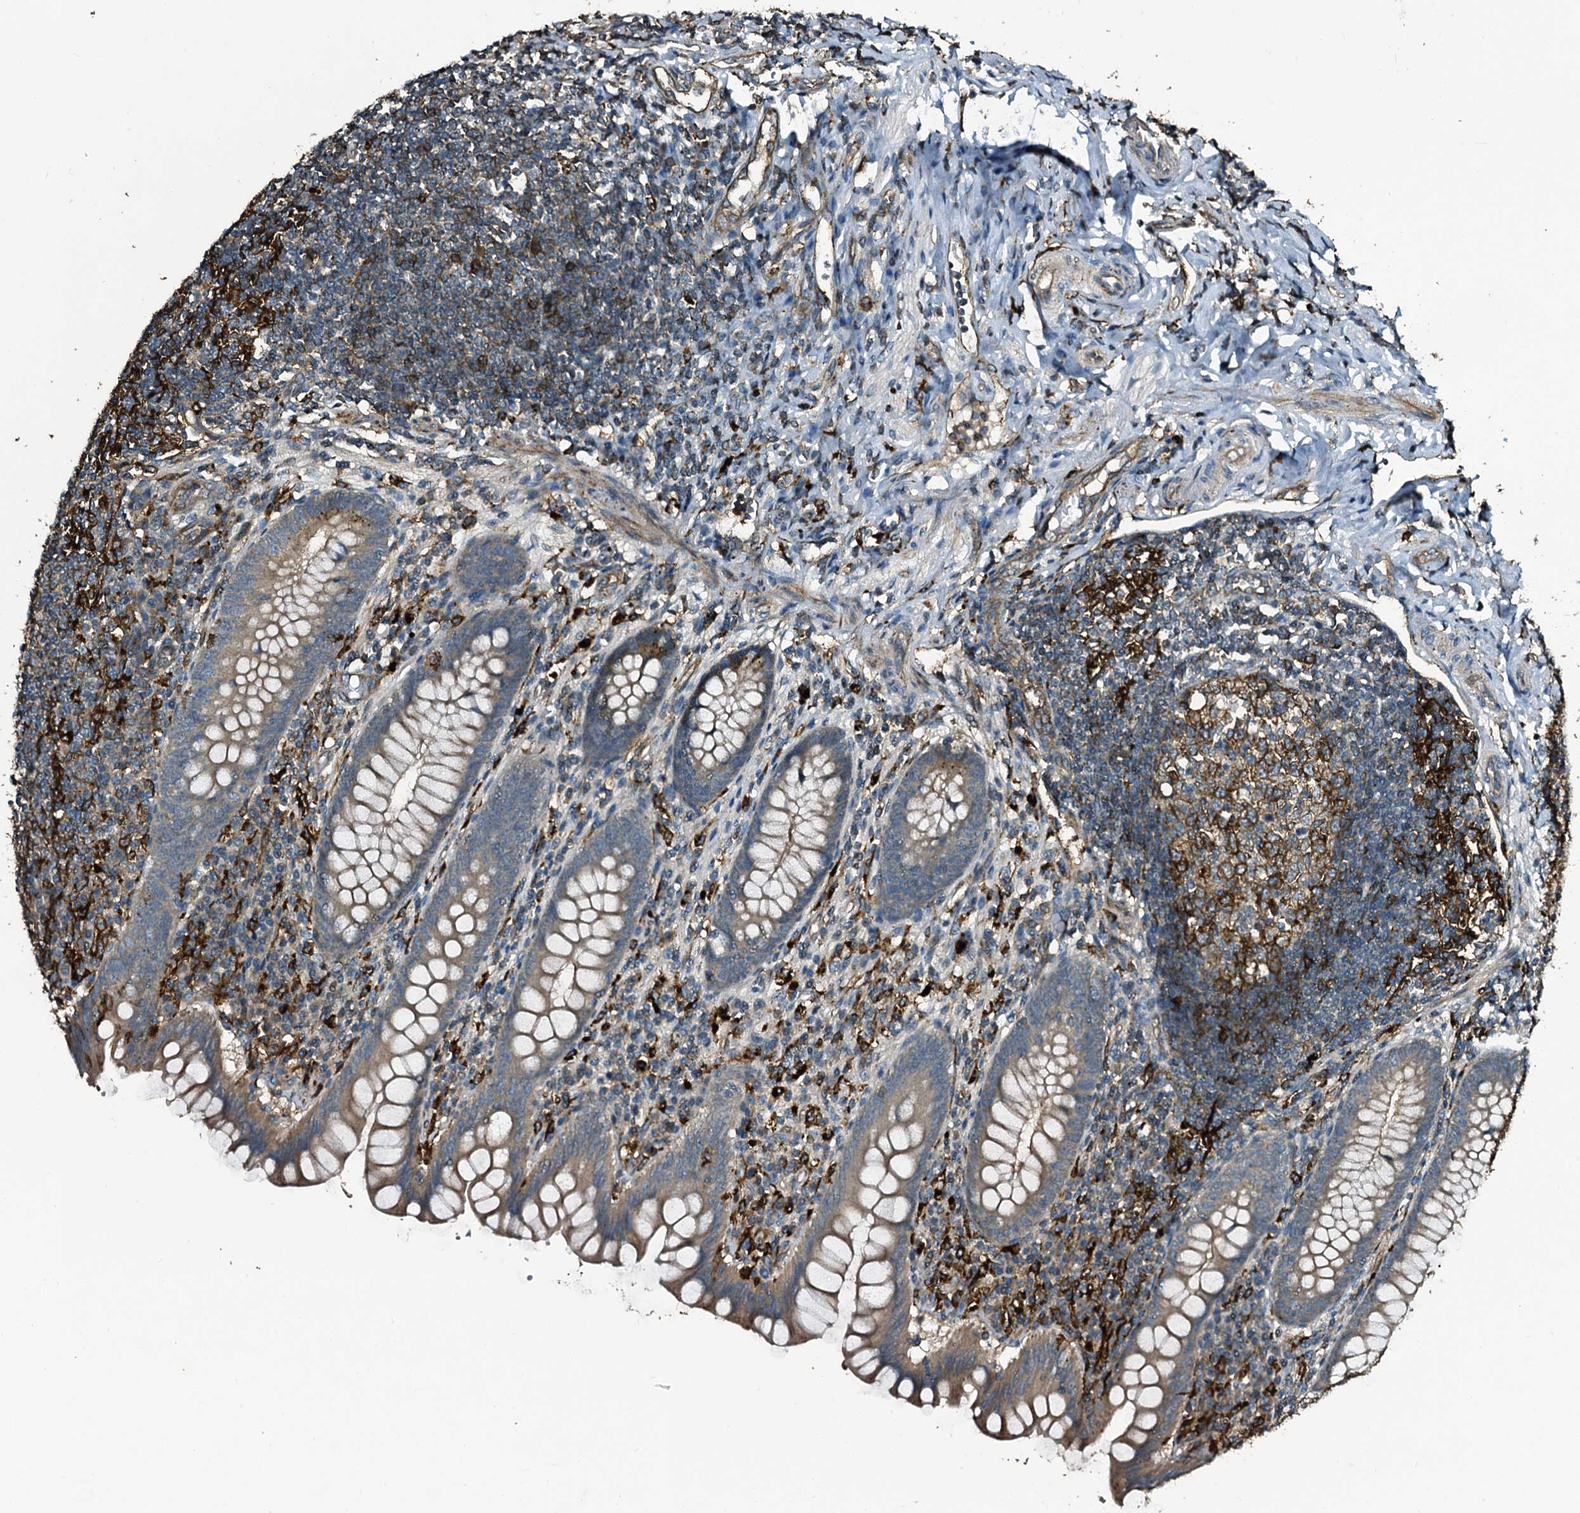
{"staining": {"intensity": "moderate", "quantity": ">75%", "location": "cytoplasmic/membranous"}, "tissue": "appendix", "cell_type": "Glandular cells", "image_type": "normal", "snomed": [{"axis": "morphology", "description": "Normal tissue, NOS"}, {"axis": "topography", "description": "Appendix"}], "caption": "Moderate cytoplasmic/membranous positivity for a protein is present in about >75% of glandular cells of benign appendix using IHC.", "gene": "TPGS2", "patient": {"sex": "female", "age": 33}}